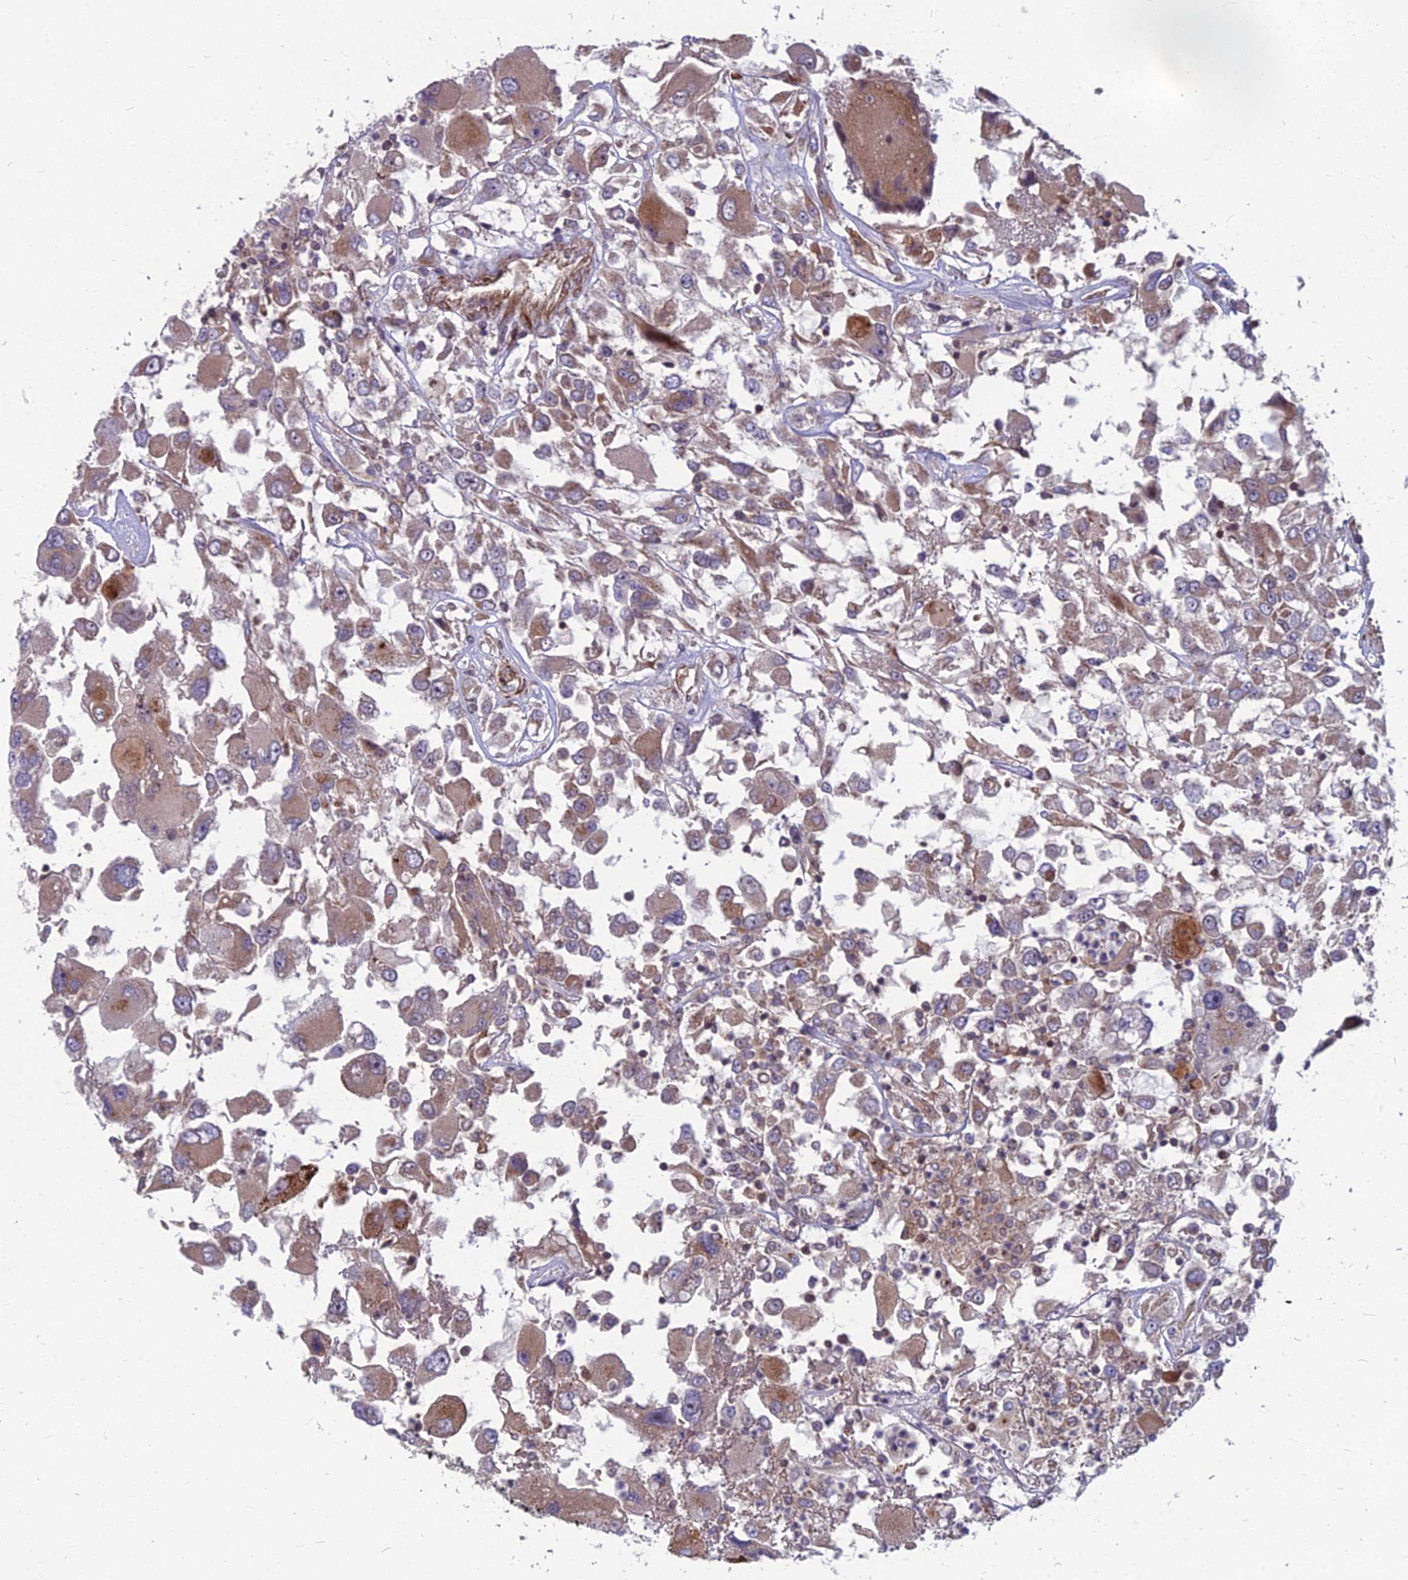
{"staining": {"intensity": "moderate", "quantity": "<25%", "location": "cytoplasmic/membranous"}, "tissue": "renal cancer", "cell_type": "Tumor cells", "image_type": "cancer", "snomed": [{"axis": "morphology", "description": "Adenocarcinoma, NOS"}, {"axis": "topography", "description": "Kidney"}], "caption": "Moderate cytoplasmic/membranous expression for a protein is seen in about <25% of tumor cells of renal adenocarcinoma using IHC.", "gene": "MFSD8", "patient": {"sex": "female", "age": 52}}